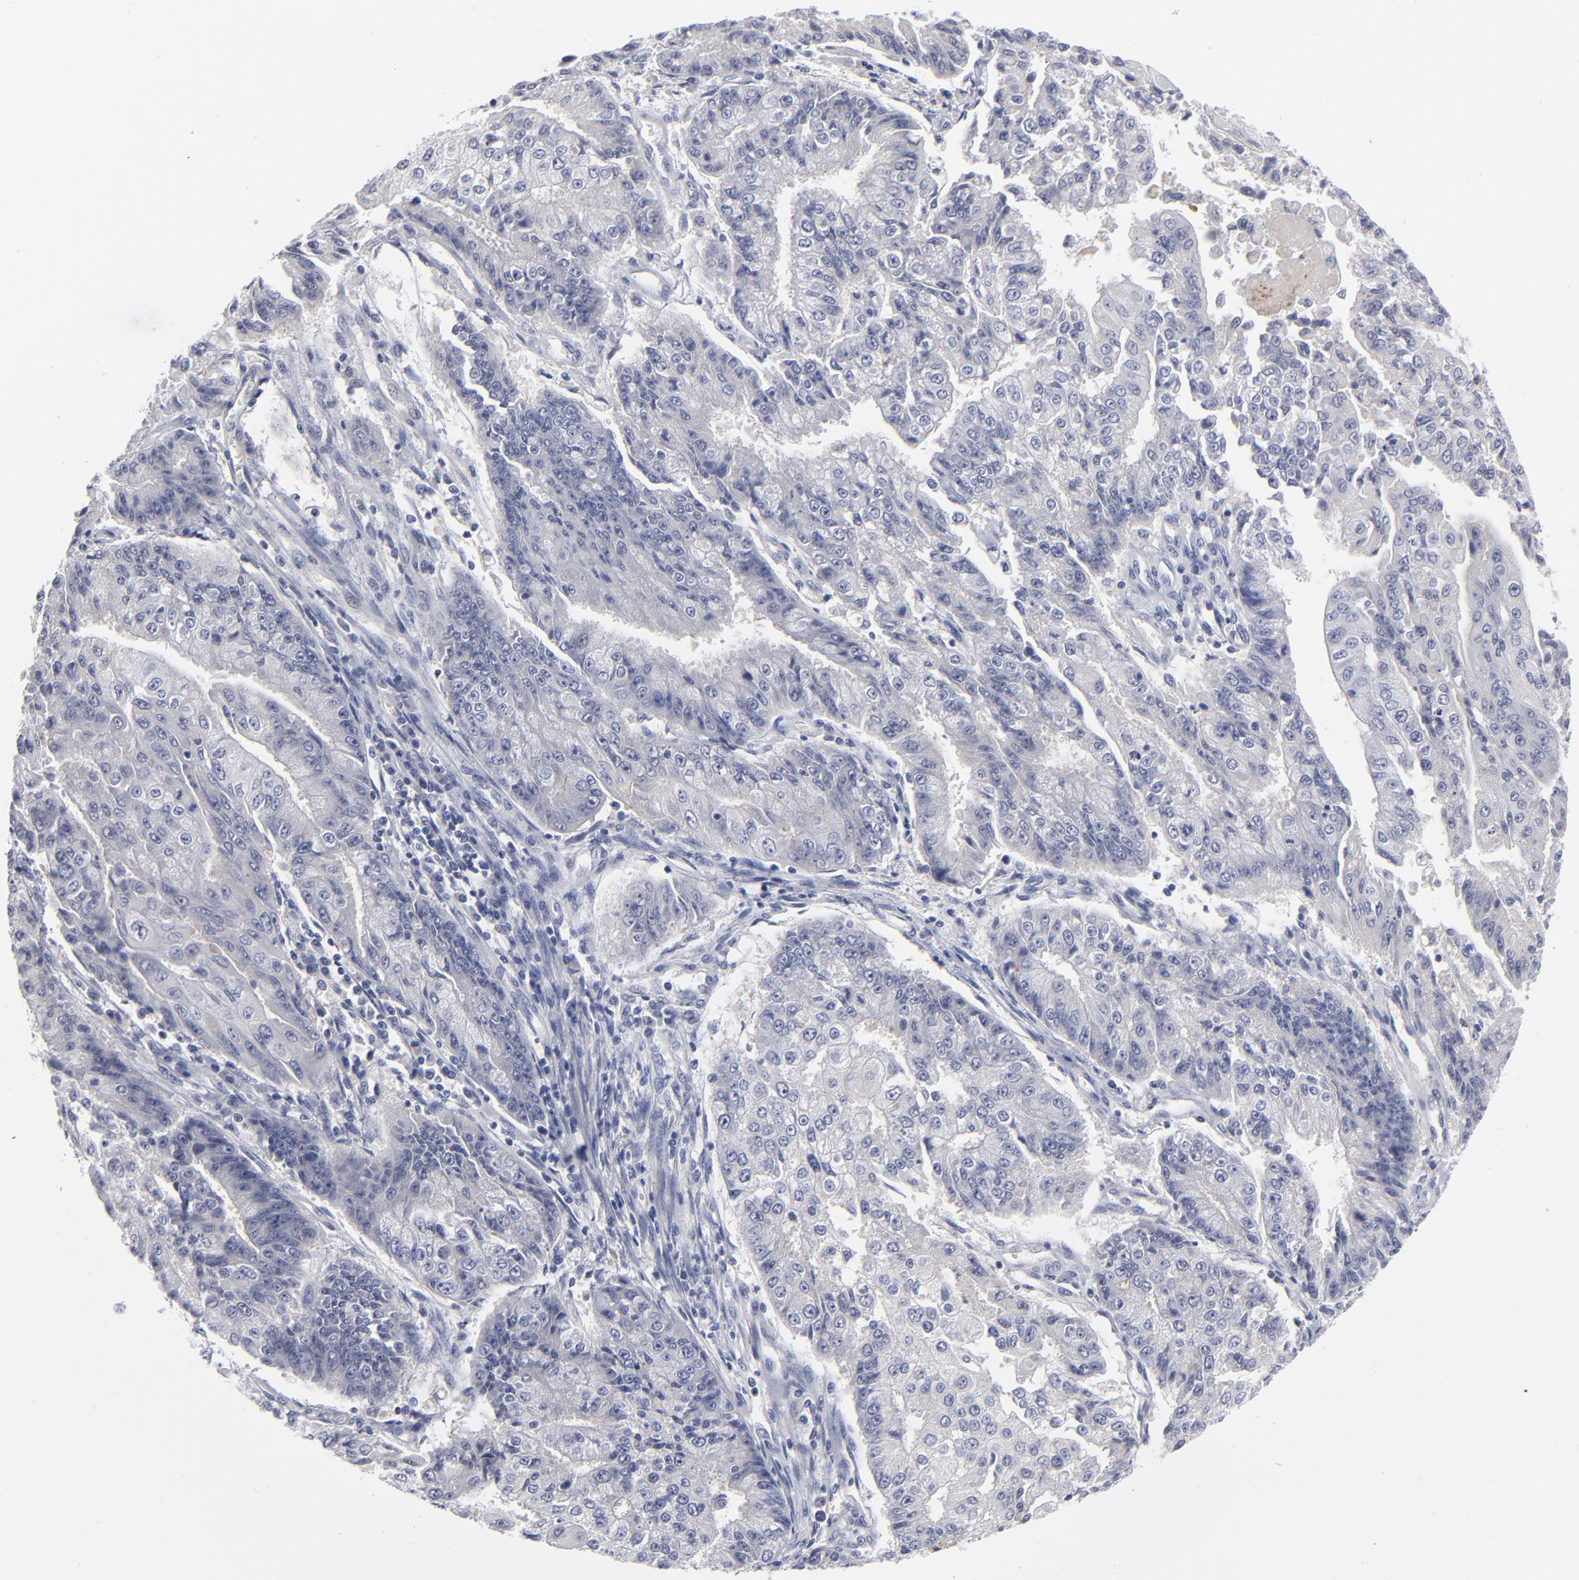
{"staining": {"intensity": "negative", "quantity": "none", "location": "none"}, "tissue": "endometrial cancer", "cell_type": "Tumor cells", "image_type": "cancer", "snomed": [{"axis": "morphology", "description": "Adenocarcinoma, NOS"}, {"axis": "topography", "description": "Endometrium"}], "caption": "An image of endometrial cancer (adenocarcinoma) stained for a protein exhibits no brown staining in tumor cells. (DAB immunohistochemistry visualized using brightfield microscopy, high magnification).", "gene": "CCR3", "patient": {"sex": "female", "age": 75}}